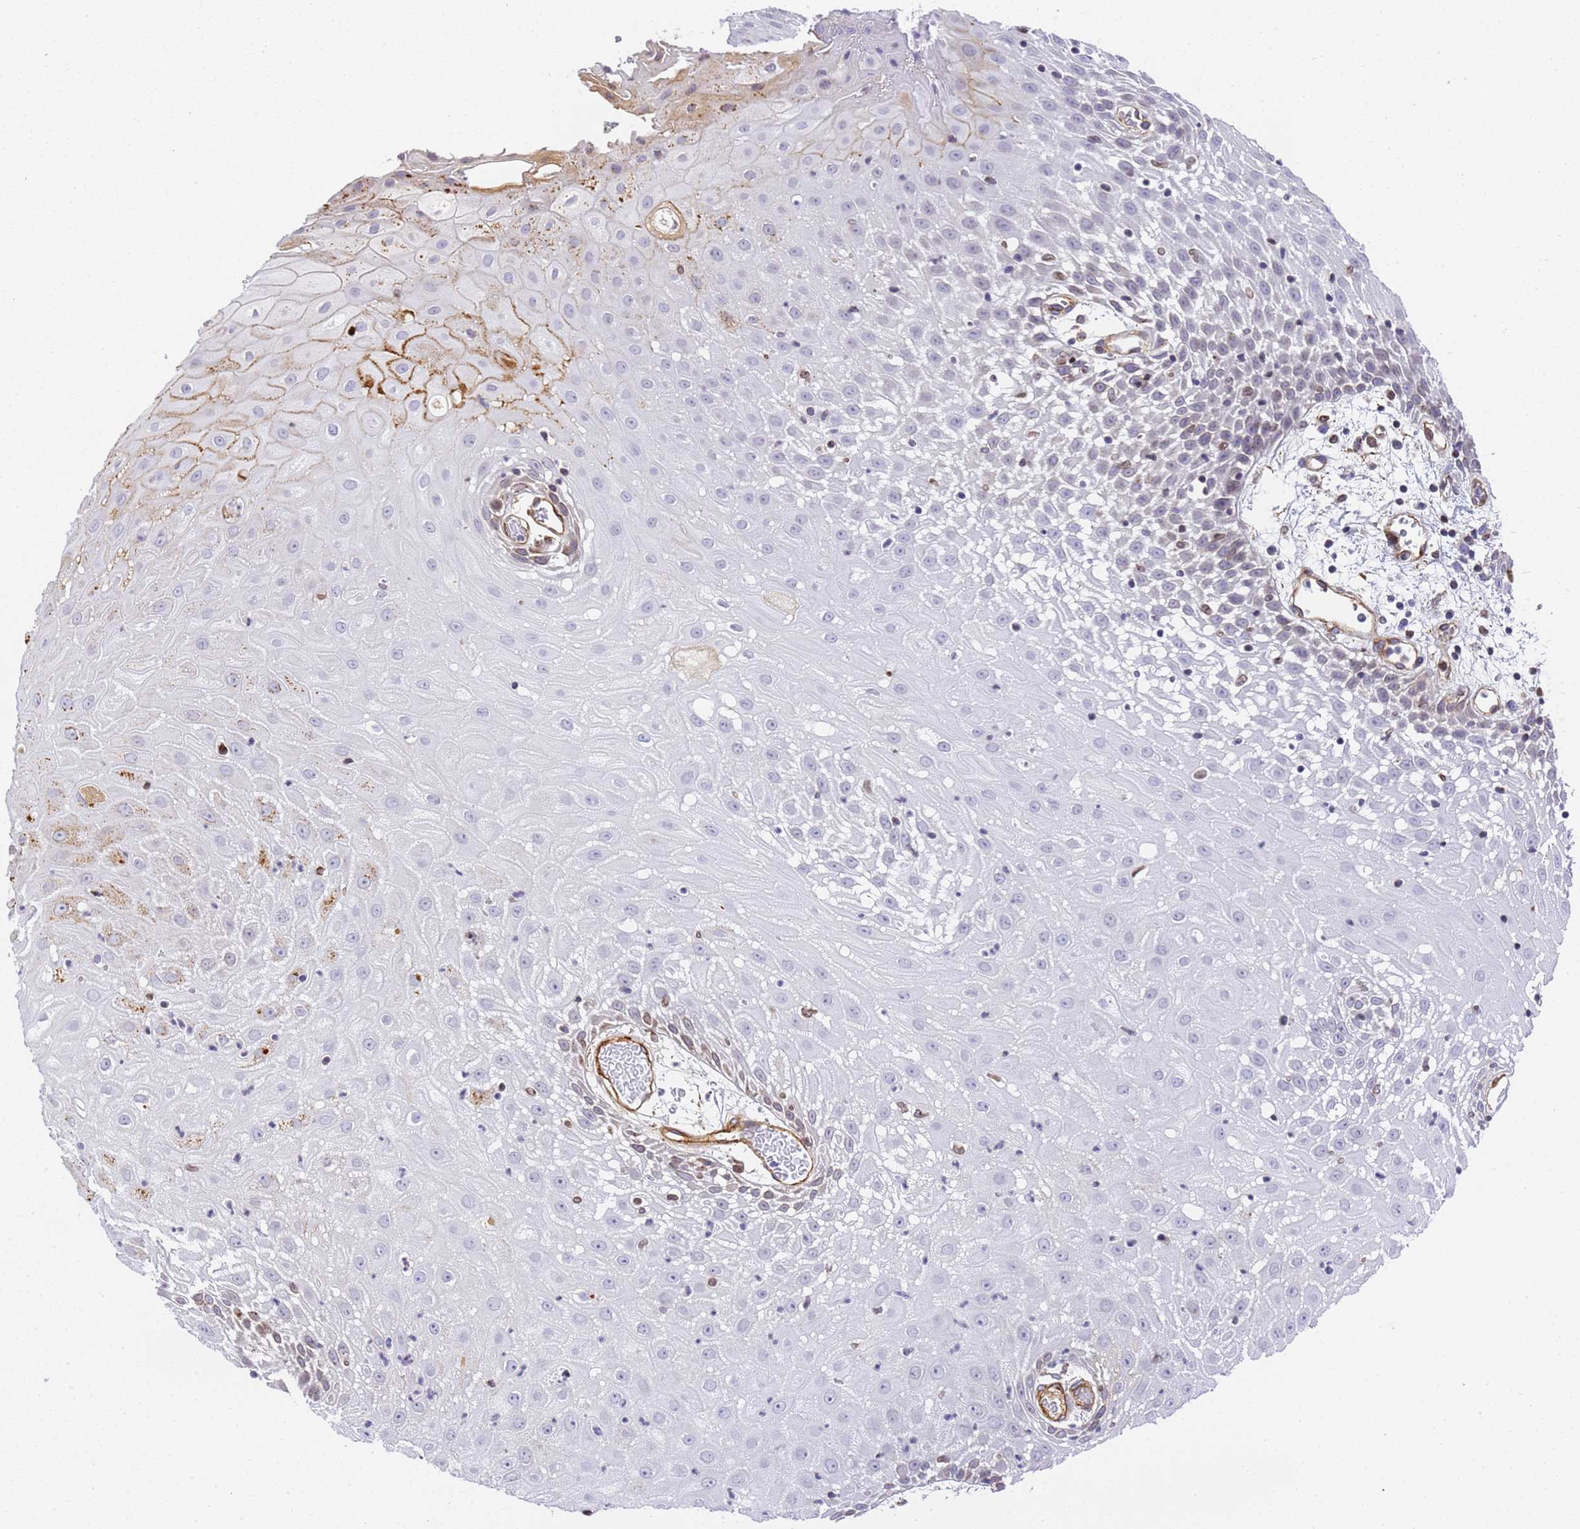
{"staining": {"intensity": "moderate", "quantity": "<25%", "location": "cytoplasmic/membranous,nuclear"}, "tissue": "oral mucosa", "cell_type": "Squamous epithelial cells", "image_type": "normal", "snomed": [{"axis": "morphology", "description": "Normal tissue, NOS"}, {"axis": "topography", "description": "Skeletal muscle"}, {"axis": "topography", "description": "Oral tissue"}, {"axis": "topography", "description": "Salivary gland"}, {"axis": "topography", "description": "Peripheral nerve tissue"}], "caption": "Immunohistochemistry (DAB (3,3'-diaminobenzidine)) staining of unremarkable human oral mucosa shows moderate cytoplasmic/membranous,nuclear protein expression in about <25% of squamous epithelial cells.", "gene": "IGFBP7", "patient": {"sex": "male", "age": 54}}